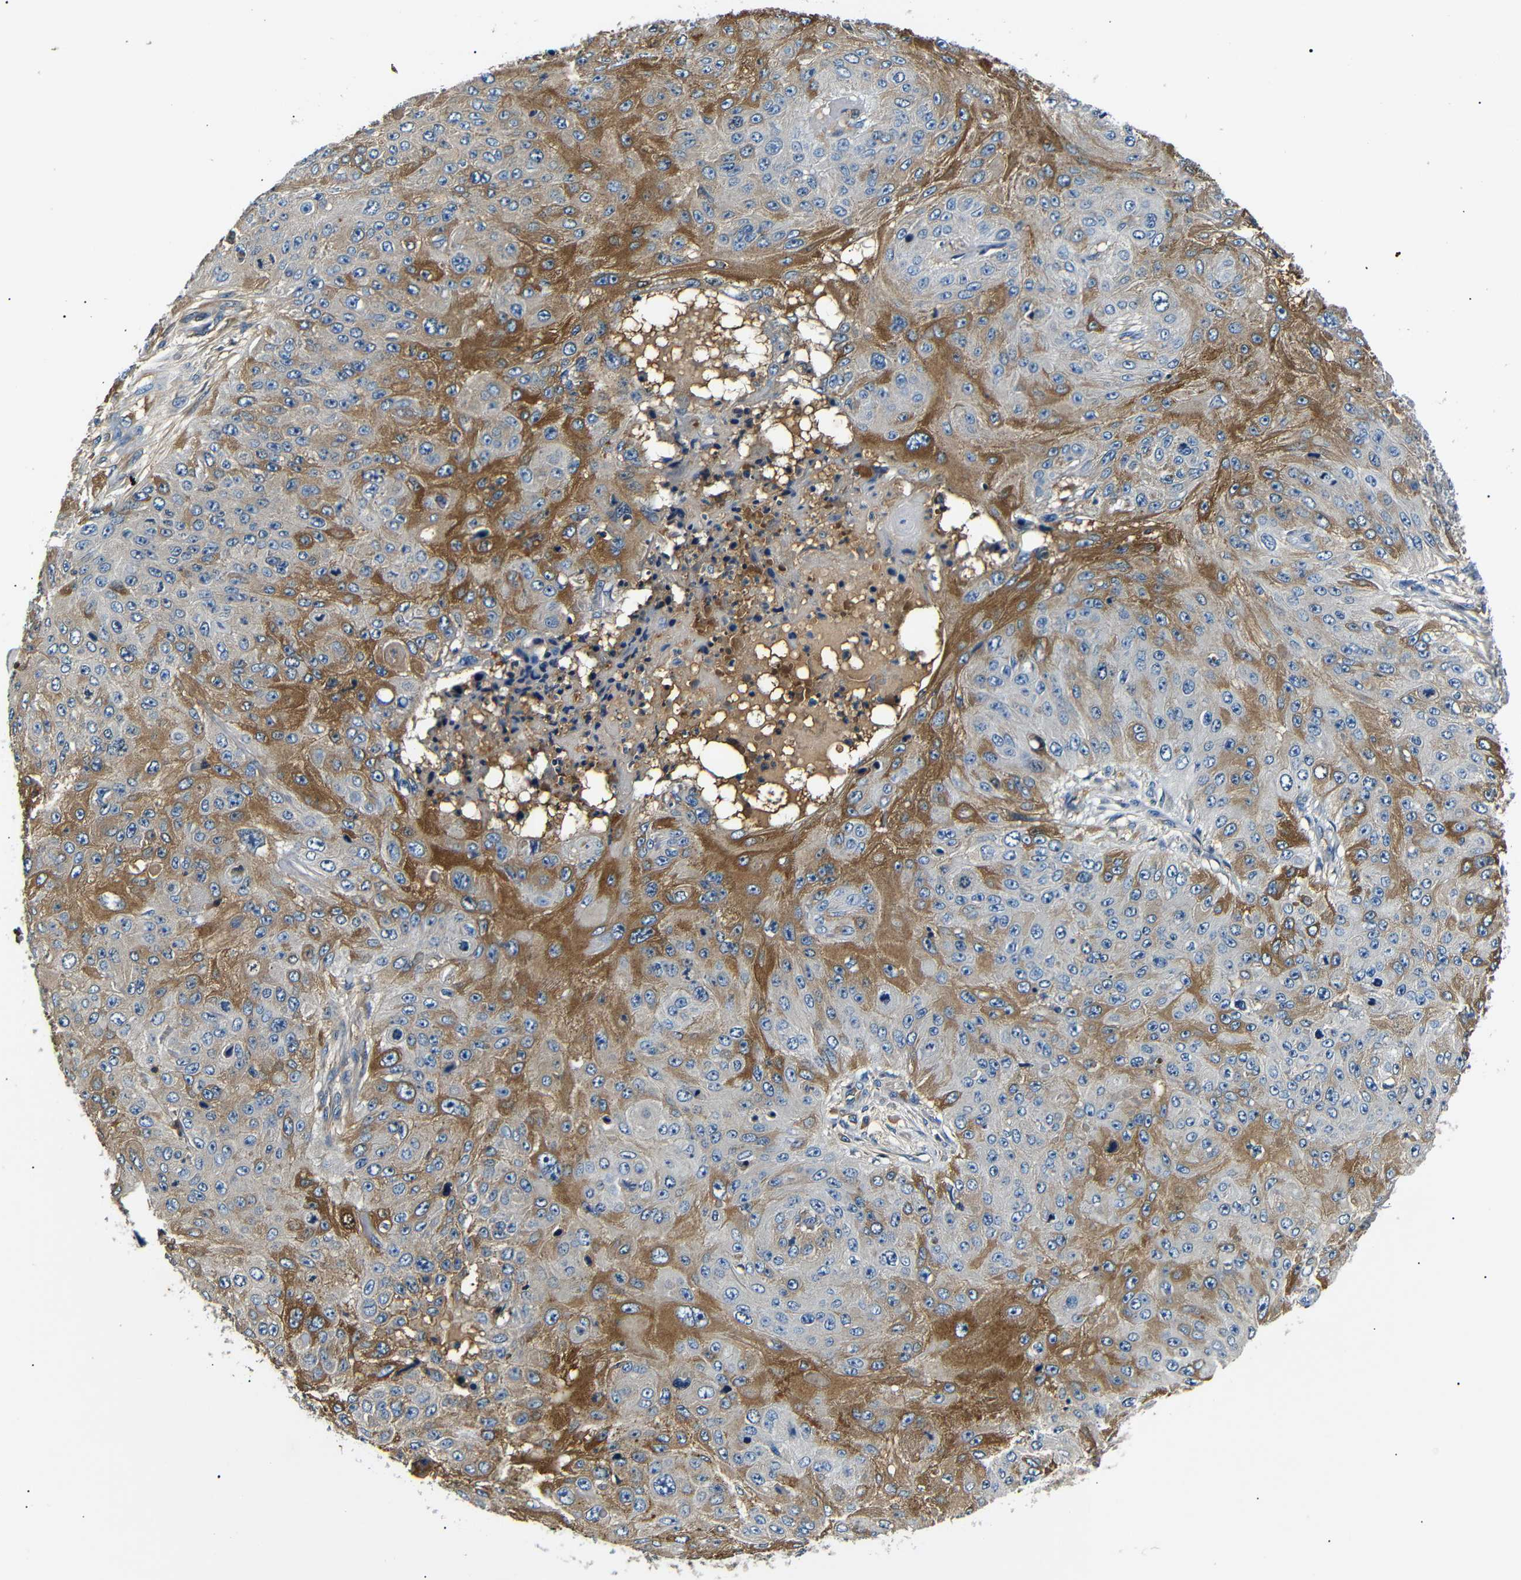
{"staining": {"intensity": "moderate", "quantity": "<25%", "location": "cytoplasmic/membranous"}, "tissue": "skin cancer", "cell_type": "Tumor cells", "image_type": "cancer", "snomed": [{"axis": "morphology", "description": "Squamous cell carcinoma, NOS"}, {"axis": "topography", "description": "Skin"}], "caption": "Skin cancer tissue displays moderate cytoplasmic/membranous expression in approximately <25% of tumor cells", "gene": "LHCGR", "patient": {"sex": "female", "age": 80}}